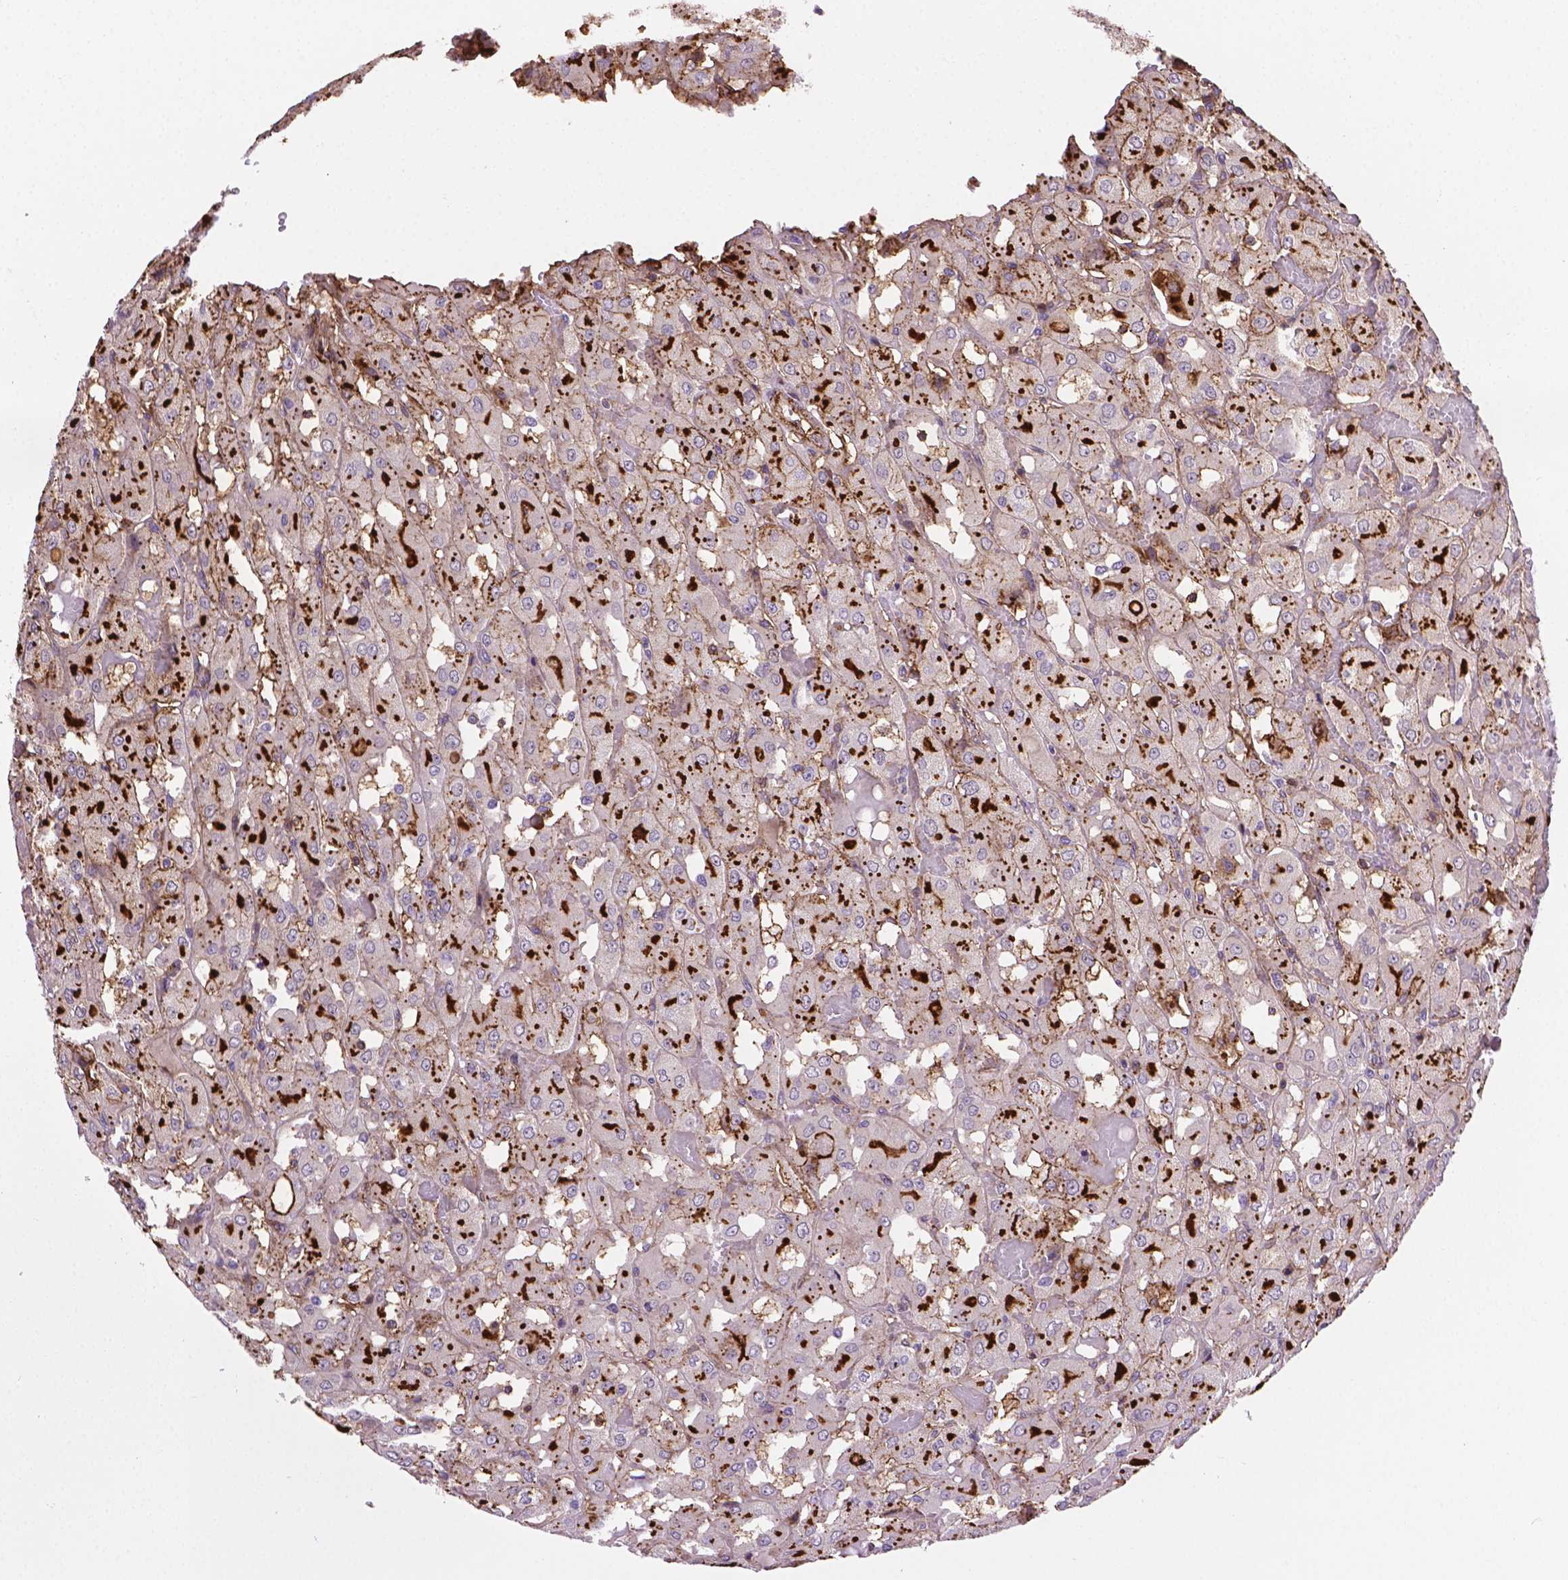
{"staining": {"intensity": "negative", "quantity": "none", "location": "none"}, "tissue": "renal cancer", "cell_type": "Tumor cells", "image_type": "cancer", "snomed": [{"axis": "morphology", "description": "Adenocarcinoma, NOS"}, {"axis": "topography", "description": "Kidney"}], "caption": "An immunohistochemistry (IHC) micrograph of renal cancer is shown. There is no staining in tumor cells of renal cancer.", "gene": "ACAD10", "patient": {"sex": "male", "age": 72}}